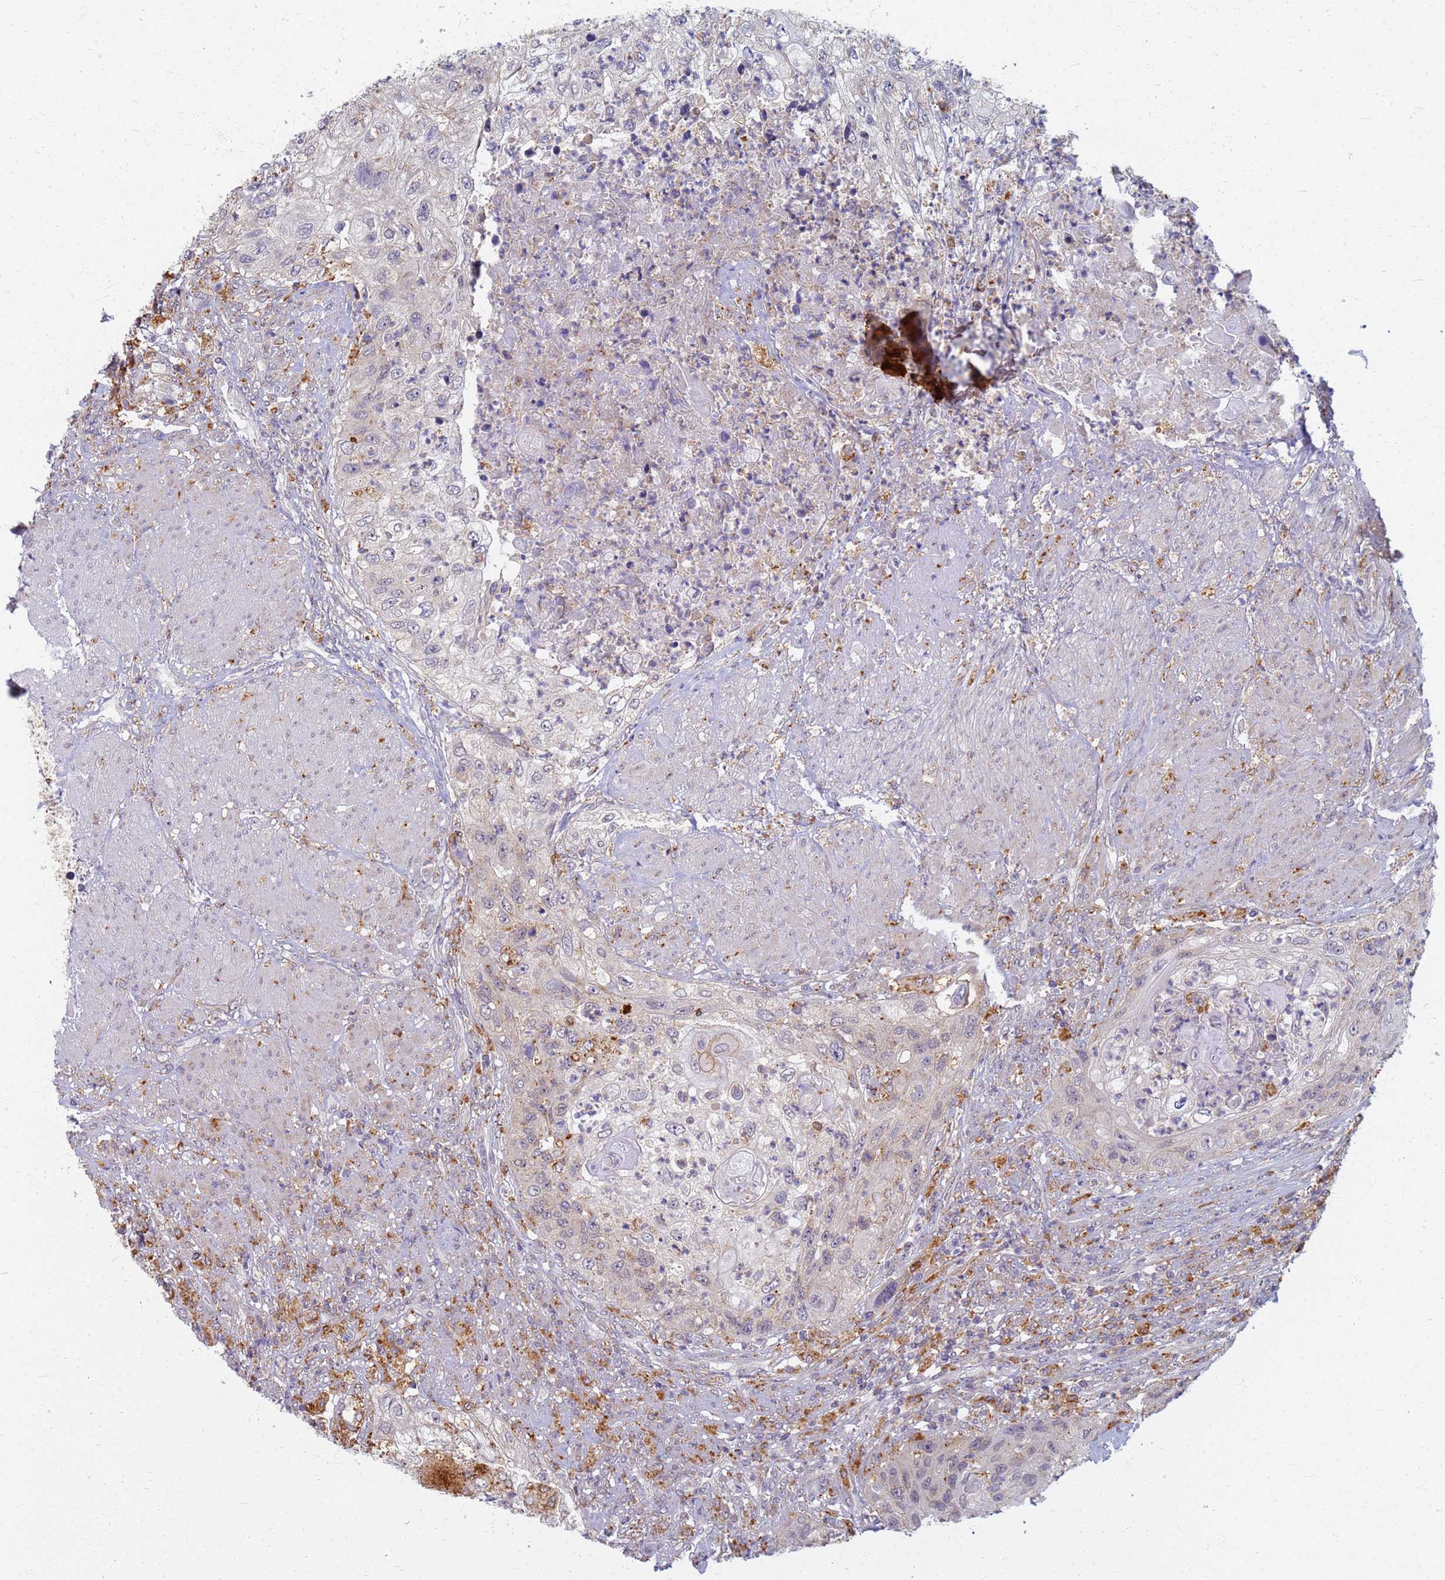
{"staining": {"intensity": "negative", "quantity": "none", "location": "none"}, "tissue": "urothelial cancer", "cell_type": "Tumor cells", "image_type": "cancer", "snomed": [{"axis": "morphology", "description": "Urothelial carcinoma, High grade"}, {"axis": "topography", "description": "Urinary bladder"}], "caption": "Tumor cells show no significant positivity in urothelial cancer. The staining was performed using DAB (3,3'-diaminobenzidine) to visualize the protein expression in brown, while the nuclei were stained in blue with hematoxylin (Magnification: 20x).", "gene": "ATP6V1E1", "patient": {"sex": "female", "age": 60}}